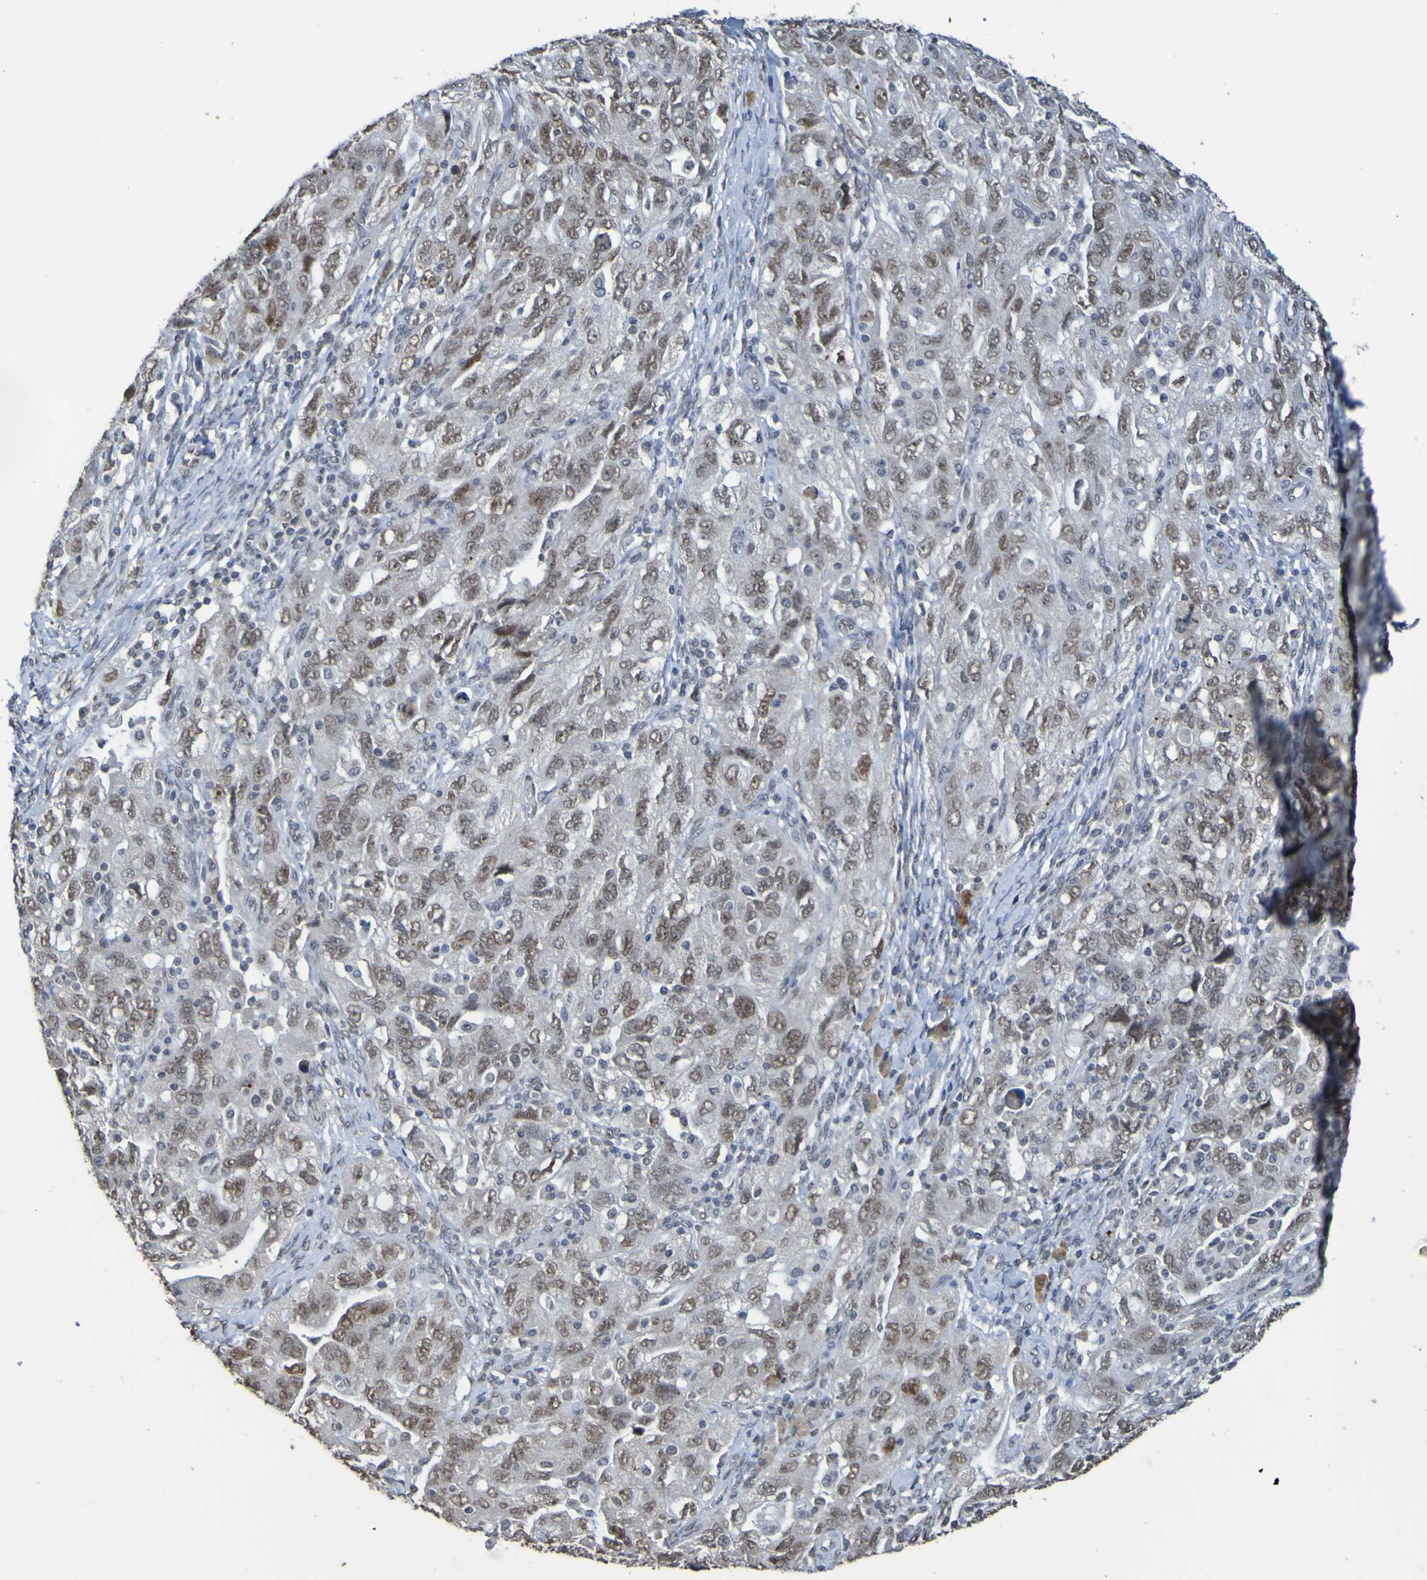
{"staining": {"intensity": "weak", "quantity": ">75%", "location": "nuclear"}, "tissue": "ovarian cancer", "cell_type": "Tumor cells", "image_type": "cancer", "snomed": [{"axis": "morphology", "description": "Carcinoma, NOS"}, {"axis": "morphology", "description": "Cystadenocarcinoma, serous, NOS"}, {"axis": "topography", "description": "Ovary"}], "caption": "Immunohistochemistry (IHC) photomicrograph of ovarian carcinoma stained for a protein (brown), which shows low levels of weak nuclear positivity in approximately >75% of tumor cells.", "gene": "ALKBH2", "patient": {"sex": "female", "age": 69}}